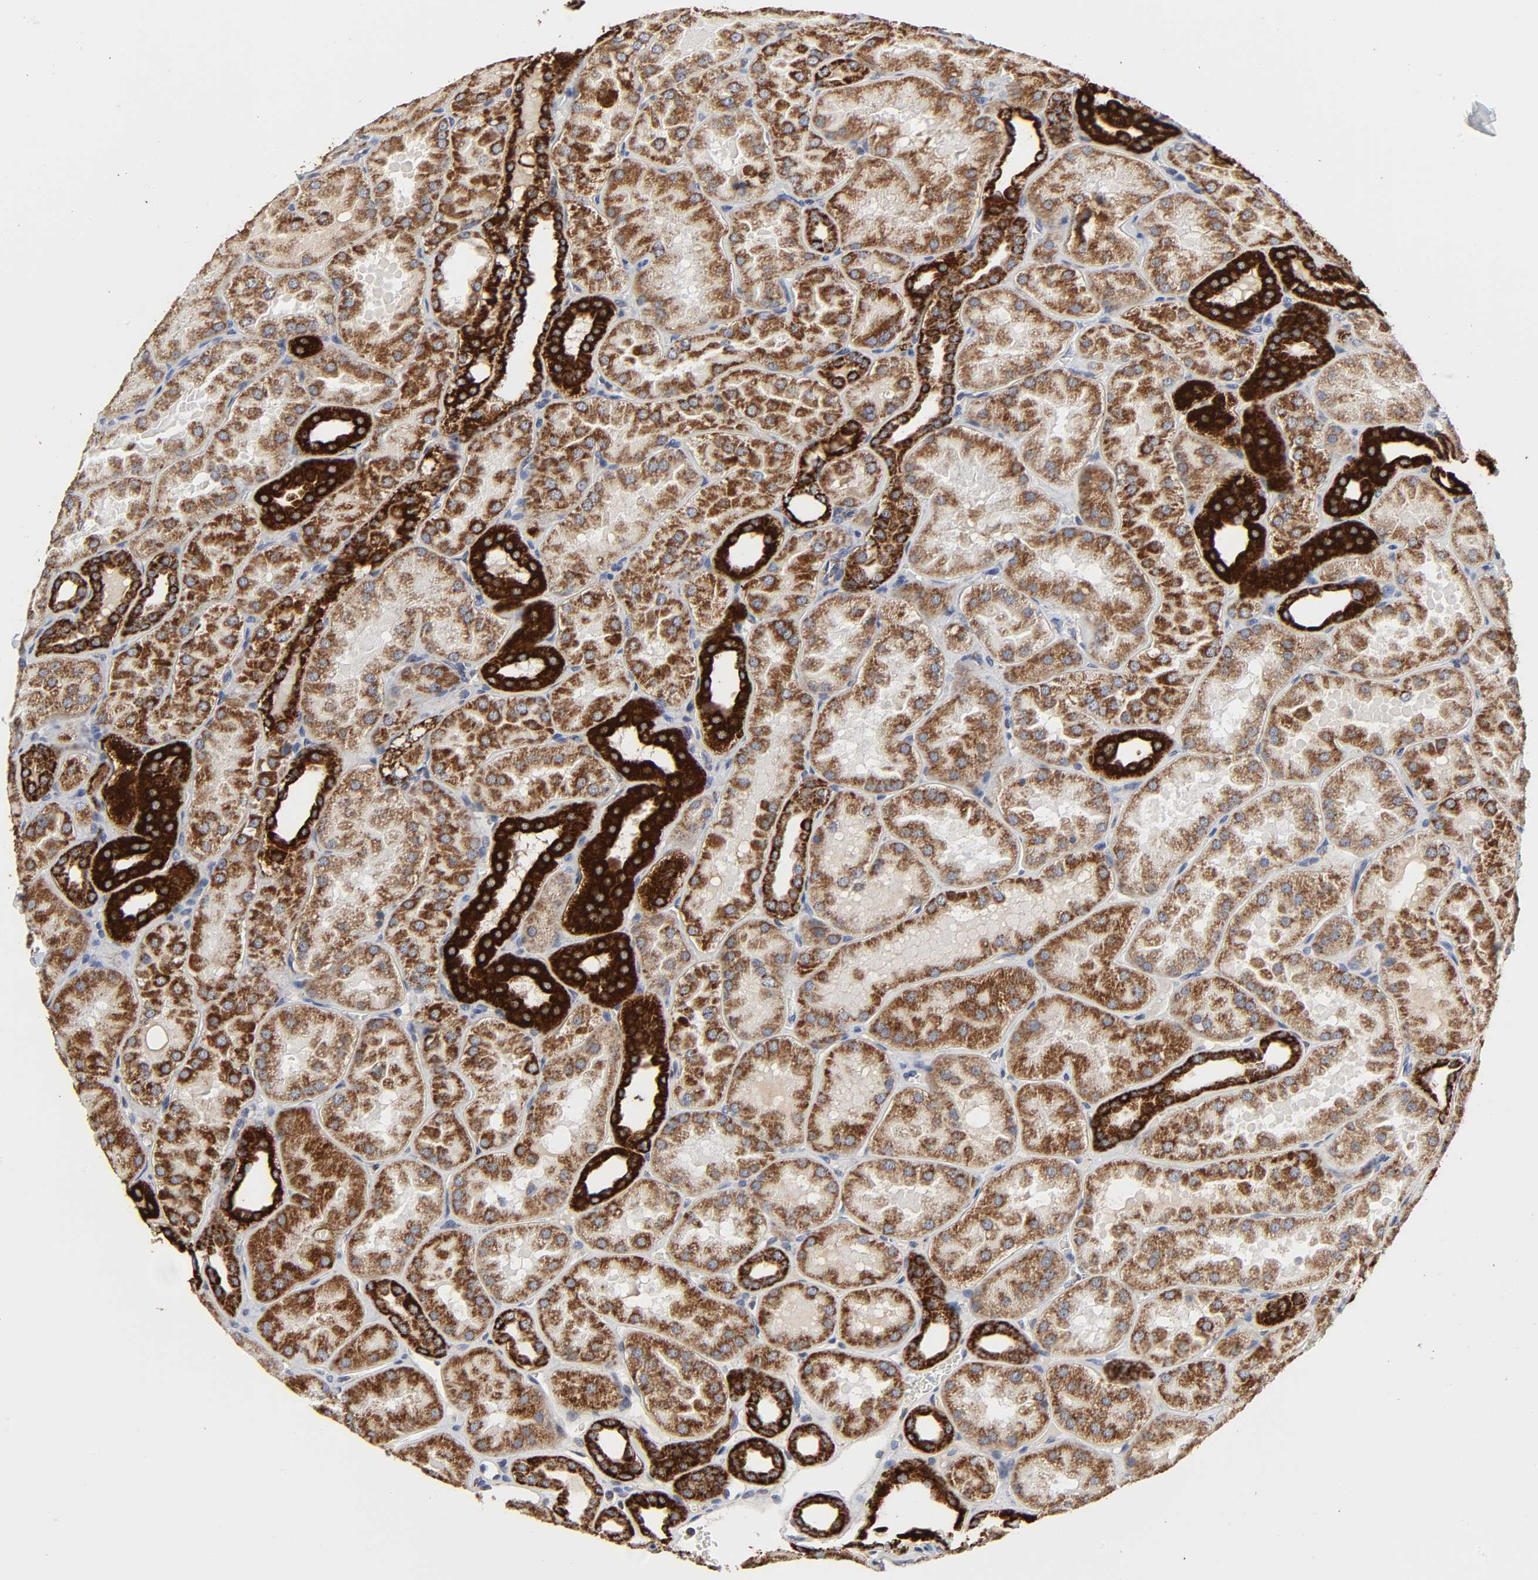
{"staining": {"intensity": "weak", "quantity": ">75%", "location": "cytoplasmic/membranous"}, "tissue": "kidney", "cell_type": "Cells in glomeruli", "image_type": "normal", "snomed": [{"axis": "morphology", "description": "Normal tissue, NOS"}, {"axis": "topography", "description": "Kidney"}], "caption": "A micrograph showing weak cytoplasmic/membranous positivity in about >75% of cells in glomeruli in normal kidney, as visualized by brown immunohistochemical staining.", "gene": "COX6B1", "patient": {"sex": "male", "age": 28}}